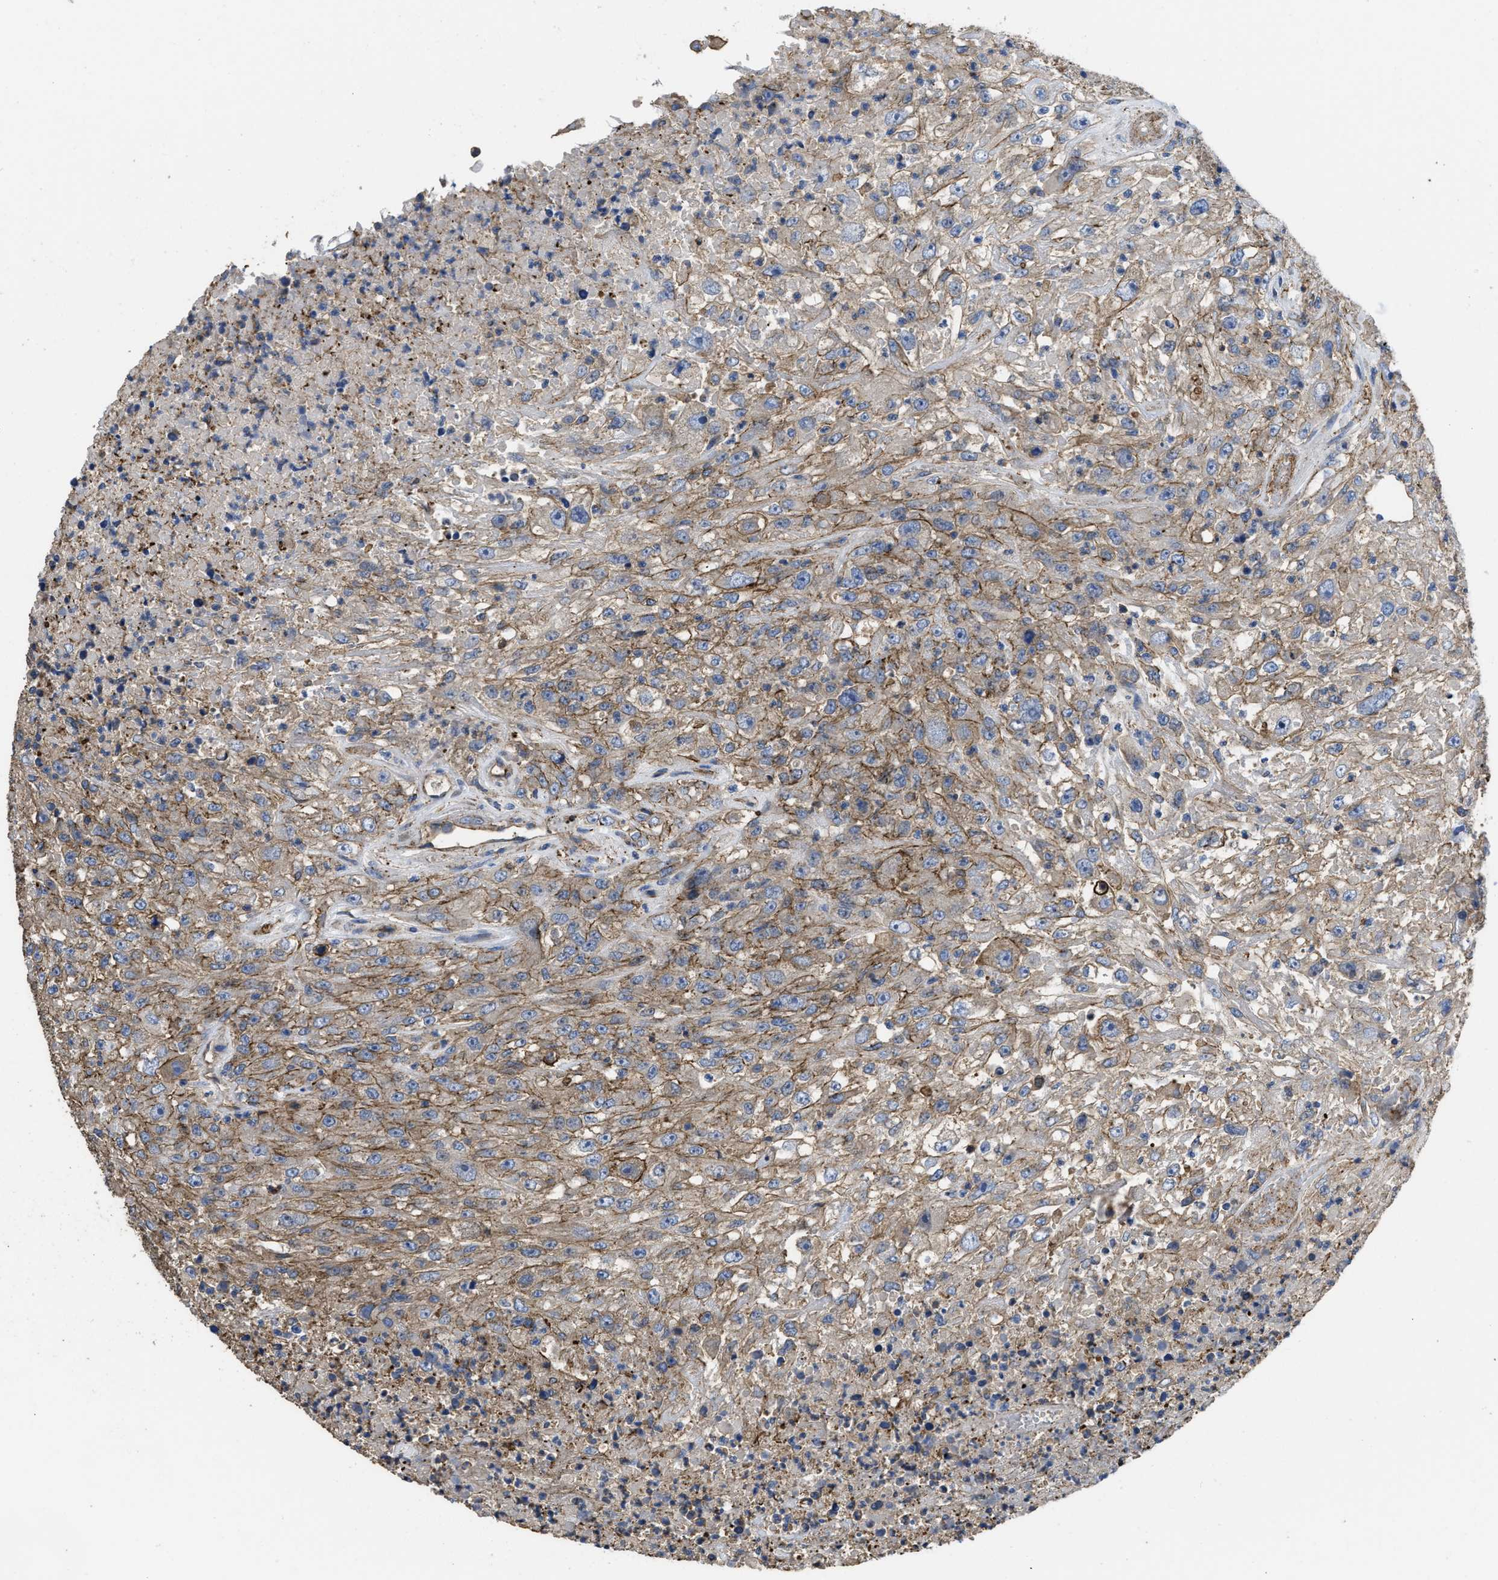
{"staining": {"intensity": "moderate", "quantity": ">75%", "location": "cytoplasmic/membranous"}, "tissue": "urothelial cancer", "cell_type": "Tumor cells", "image_type": "cancer", "snomed": [{"axis": "morphology", "description": "Urothelial carcinoma, High grade"}, {"axis": "topography", "description": "Urinary bladder"}], "caption": "A micrograph of urothelial cancer stained for a protein displays moderate cytoplasmic/membranous brown staining in tumor cells.", "gene": "USP4", "patient": {"sex": "male", "age": 46}}